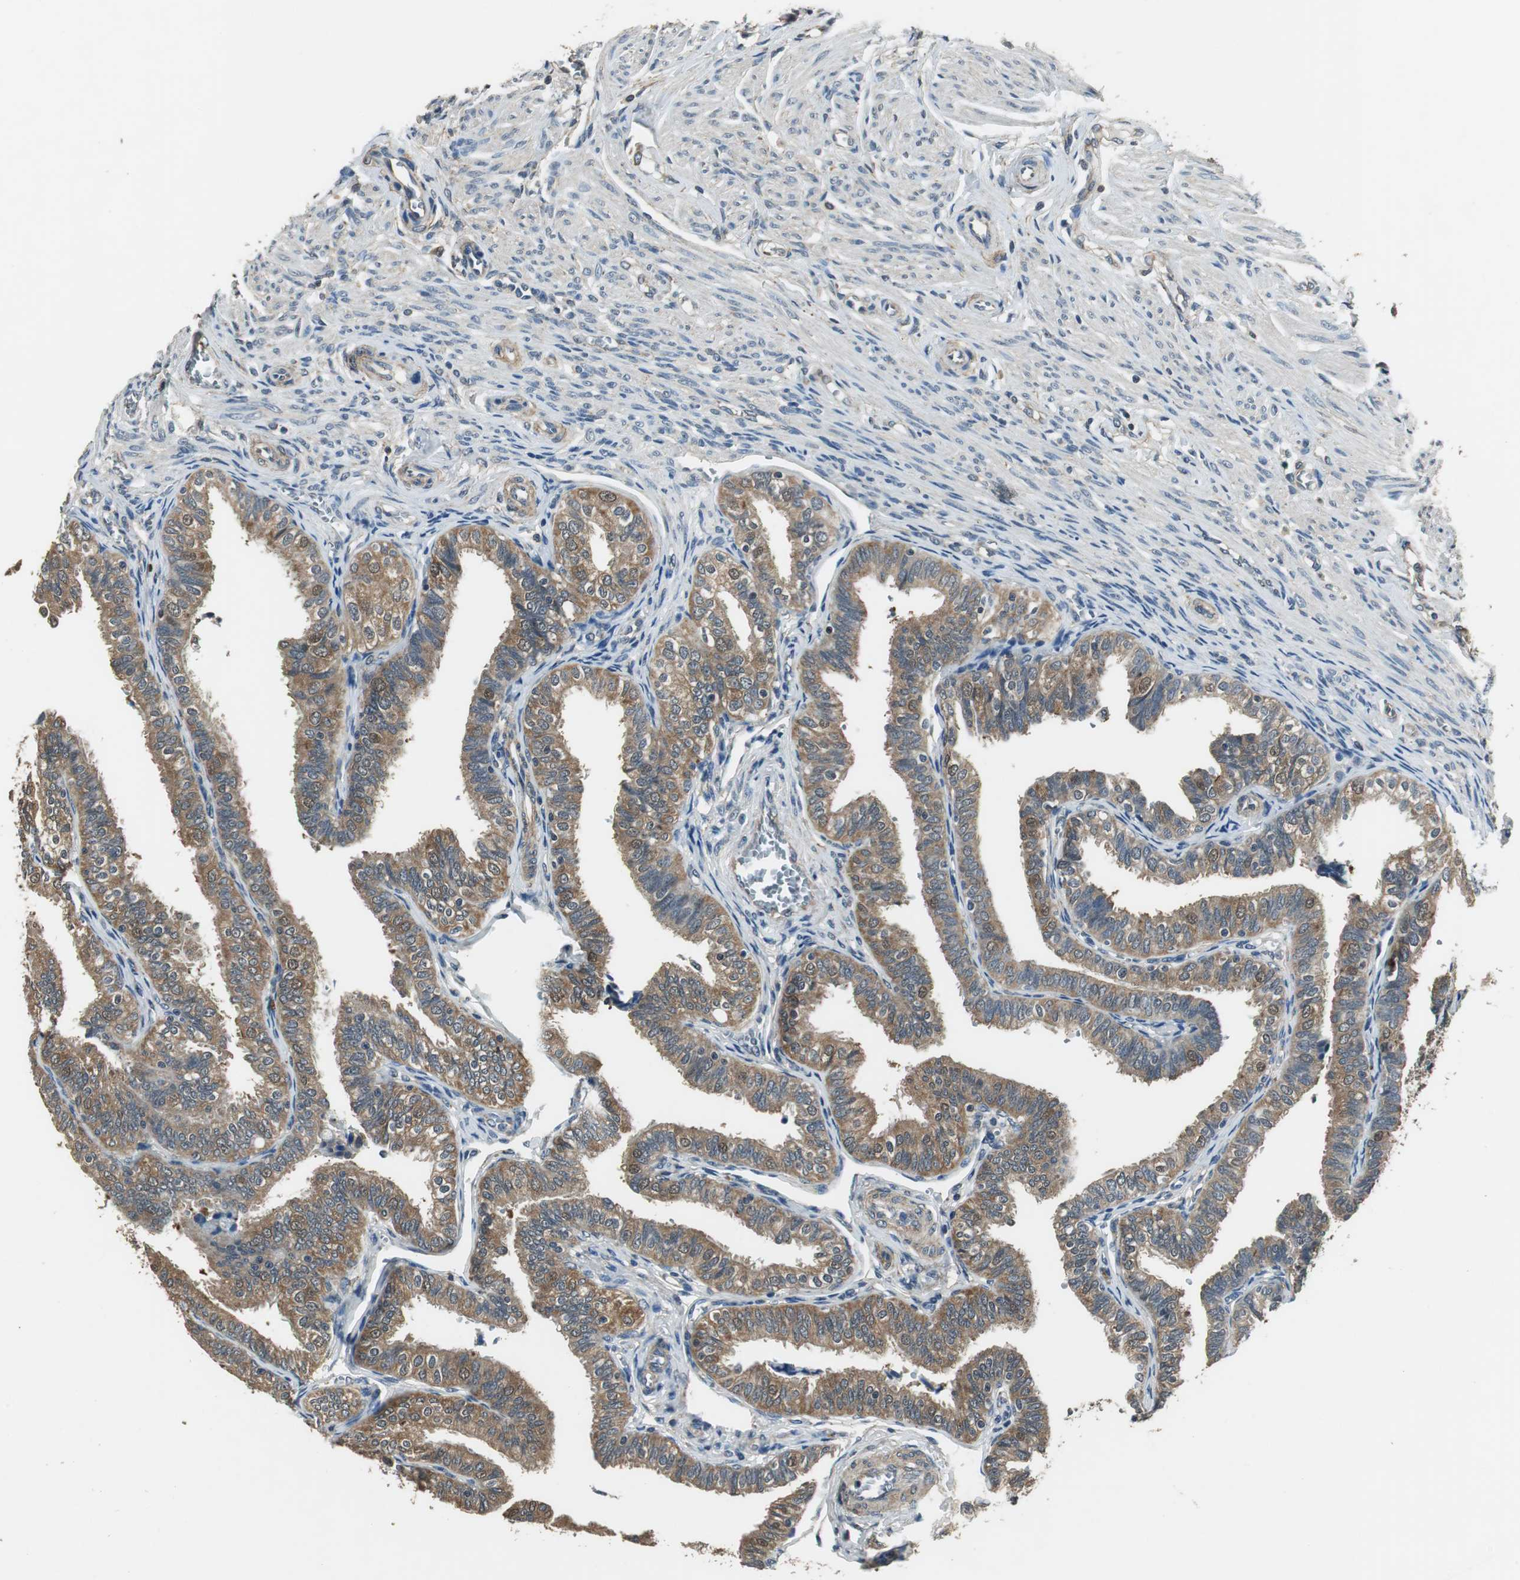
{"staining": {"intensity": "moderate", "quantity": ">75%", "location": "cytoplasmic/membranous"}, "tissue": "fallopian tube", "cell_type": "Glandular cells", "image_type": "normal", "snomed": [{"axis": "morphology", "description": "Normal tissue, NOS"}, {"axis": "topography", "description": "Fallopian tube"}], "caption": "Immunohistochemistry (IHC) of benign human fallopian tube exhibits medium levels of moderate cytoplasmic/membranous positivity in about >75% of glandular cells.", "gene": "PSMB4", "patient": {"sex": "female", "age": 46}}